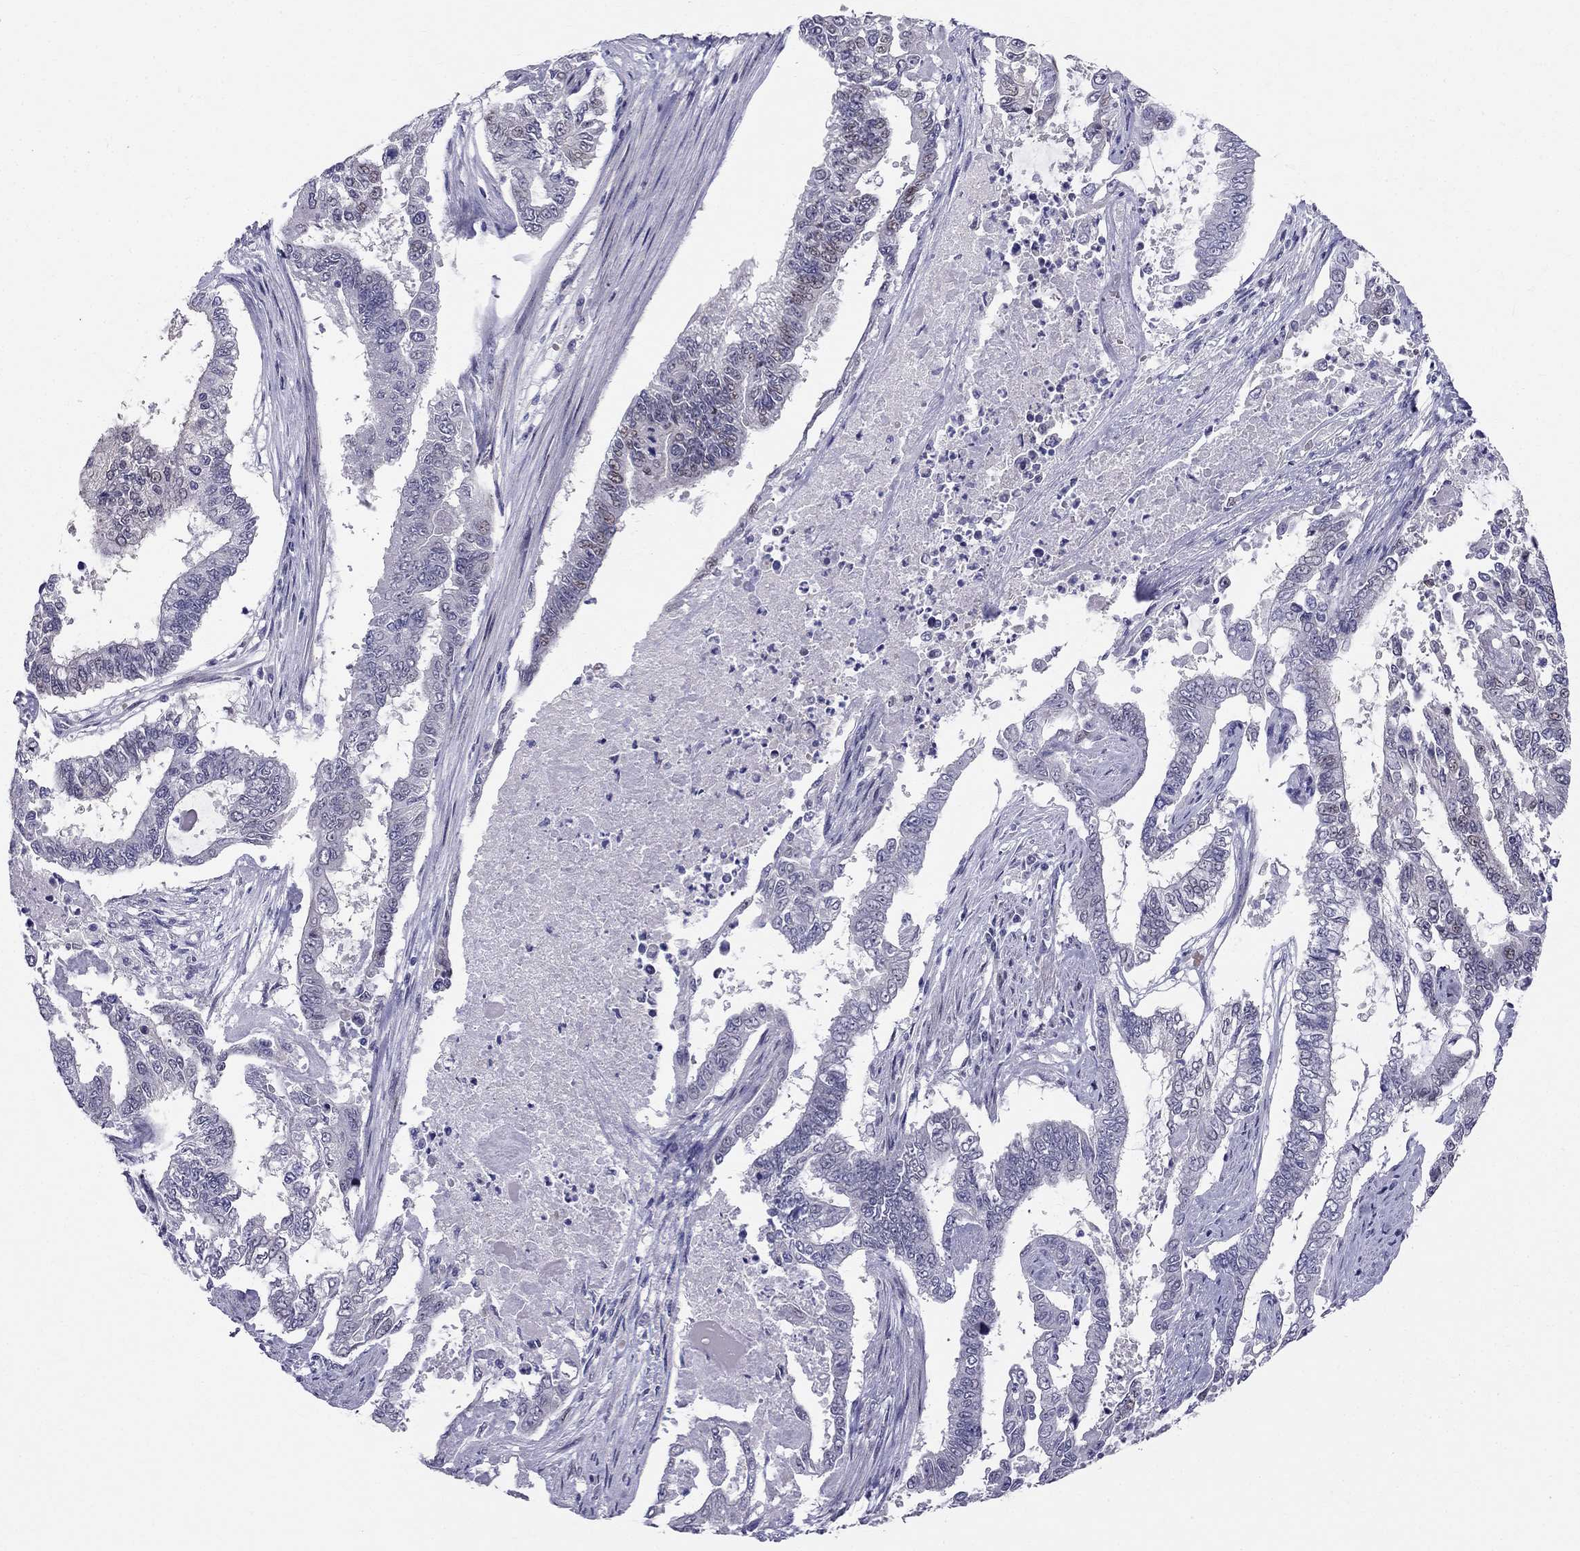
{"staining": {"intensity": "negative", "quantity": "none", "location": "none"}, "tissue": "endometrial cancer", "cell_type": "Tumor cells", "image_type": "cancer", "snomed": [{"axis": "morphology", "description": "Adenocarcinoma, NOS"}, {"axis": "topography", "description": "Uterus"}], "caption": "Micrograph shows no protein expression in tumor cells of endometrial cancer tissue. (Brightfield microscopy of DAB (3,3'-diaminobenzidine) immunohistochemistry (IHC) at high magnification).", "gene": "BAG5", "patient": {"sex": "female", "age": 59}}